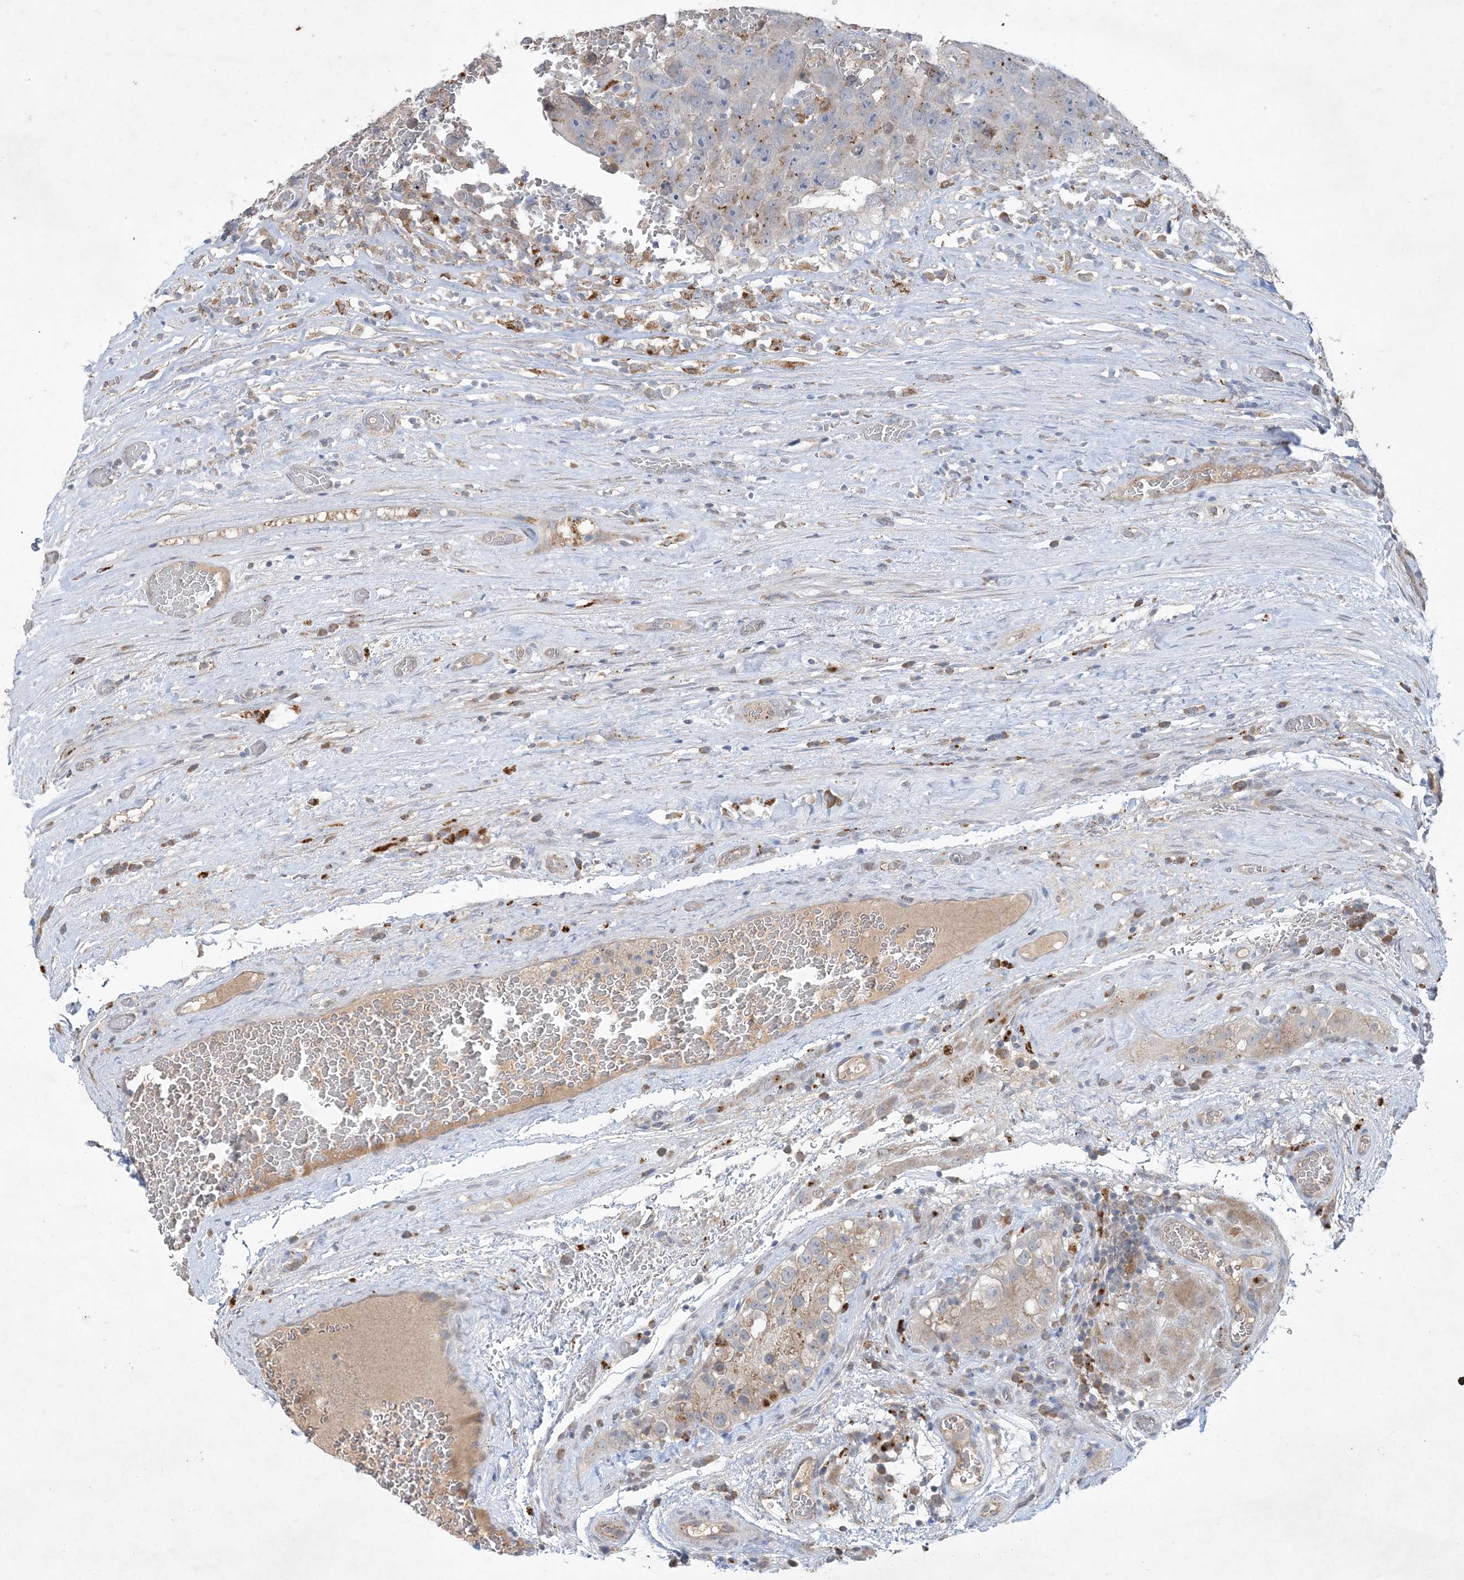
{"staining": {"intensity": "weak", "quantity": "<25%", "location": "cytoplasmic/membranous"}, "tissue": "testis cancer", "cell_type": "Tumor cells", "image_type": "cancer", "snomed": [{"axis": "morphology", "description": "Carcinoma, Embryonal, NOS"}, {"axis": "topography", "description": "Testis"}], "caption": "Histopathology image shows no protein staining in tumor cells of testis cancer (embryonal carcinoma) tissue.", "gene": "MRPS18A", "patient": {"sex": "male", "age": 26}}